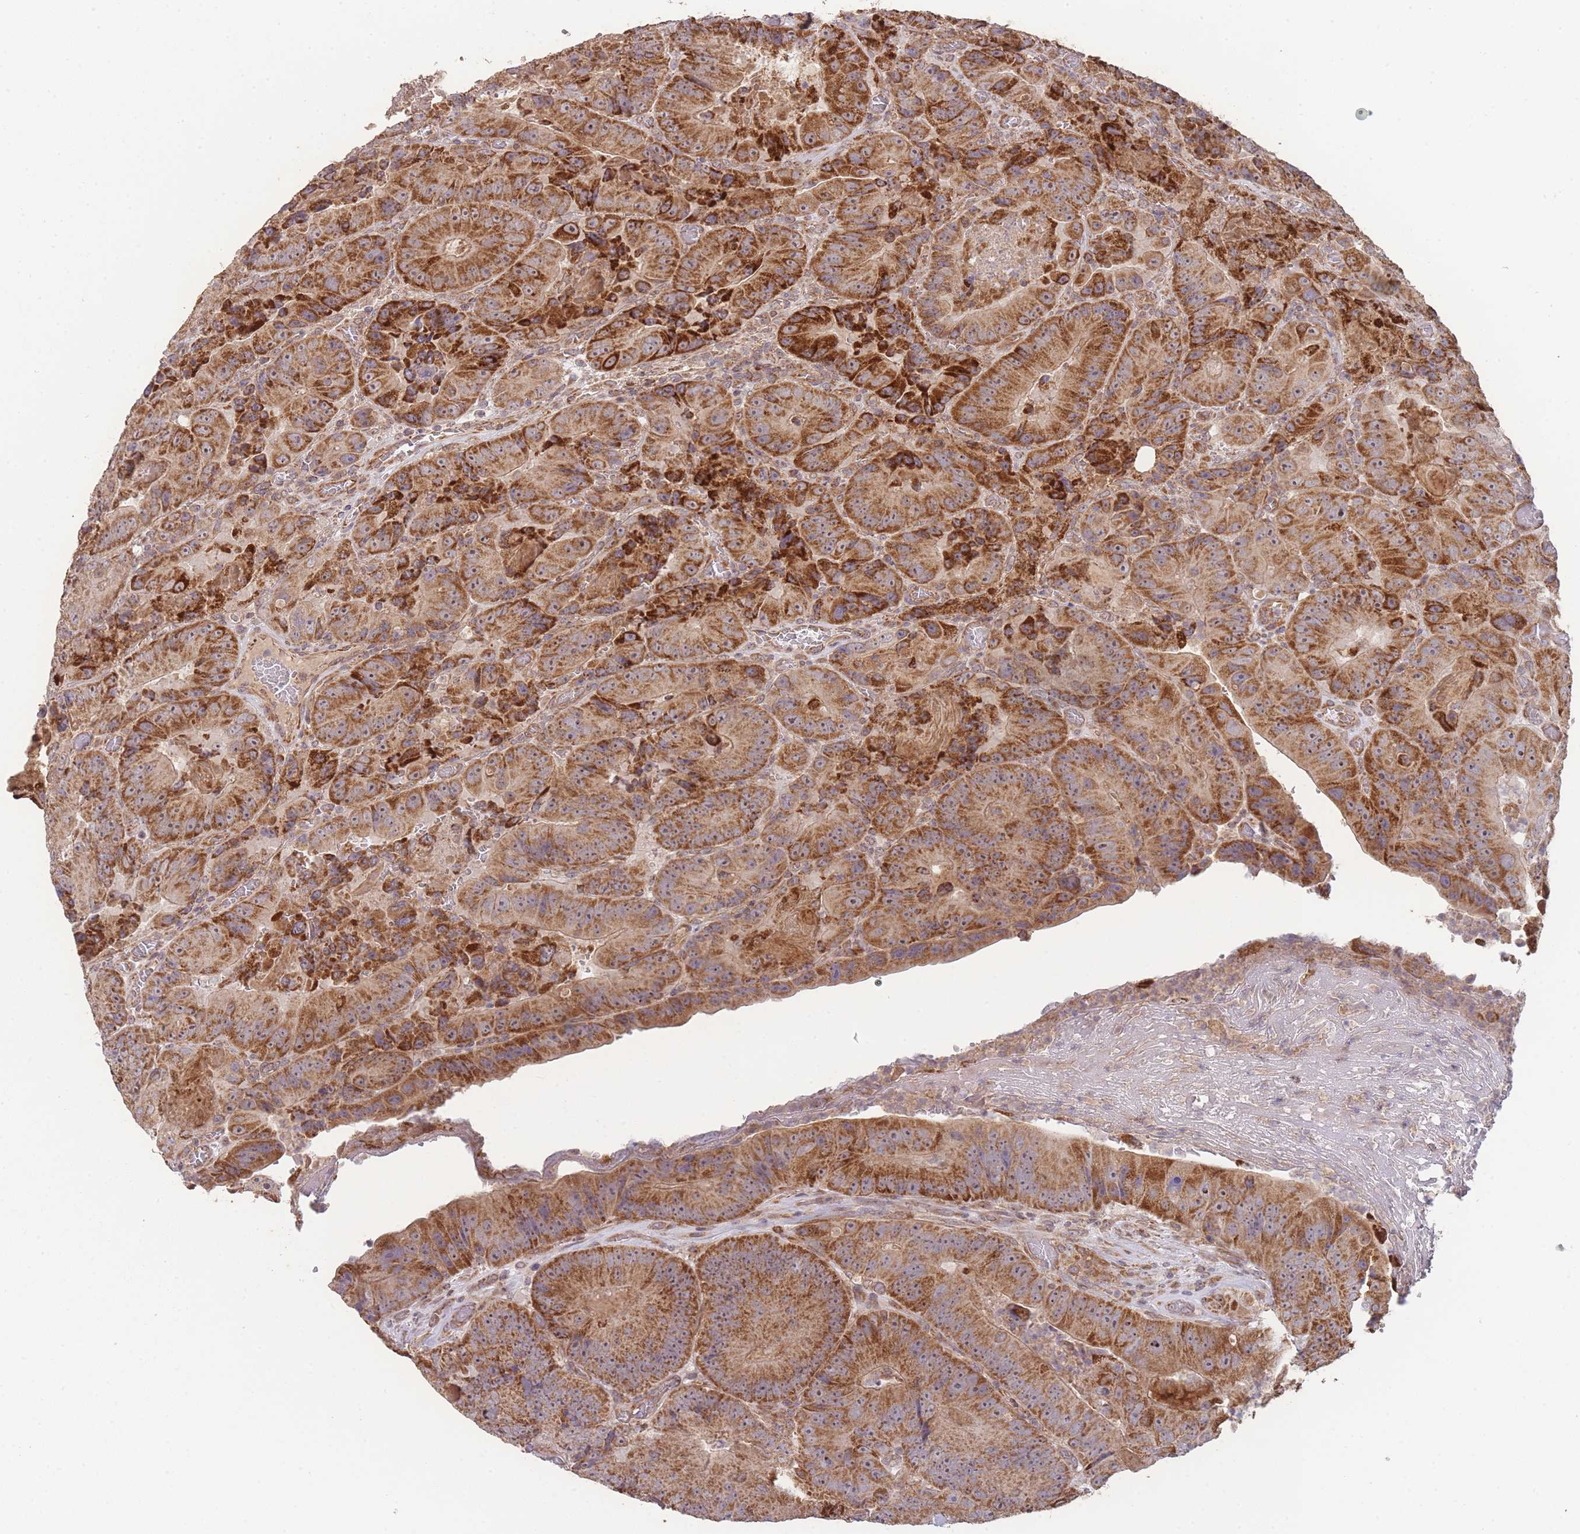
{"staining": {"intensity": "strong", "quantity": ">75%", "location": "cytoplasmic/membranous"}, "tissue": "colorectal cancer", "cell_type": "Tumor cells", "image_type": "cancer", "snomed": [{"axis": "morphology", "description": "Adenocarcinoma, NOS"}, {"axis": "topography", "description": "Colon"}], "caption": "Brown immunohistochemical staining in human colorectal cancer (adenocarcinoma) shows strong cytoplasmic/membranous expression in about >75% of tumor cells. (DAB (3,3'-diaminobenzidine) IHC, brown staining for protein, blue staining for nuclei).", "gene": "PXMP4", "patient": {"sex": "female", "age": 86}}